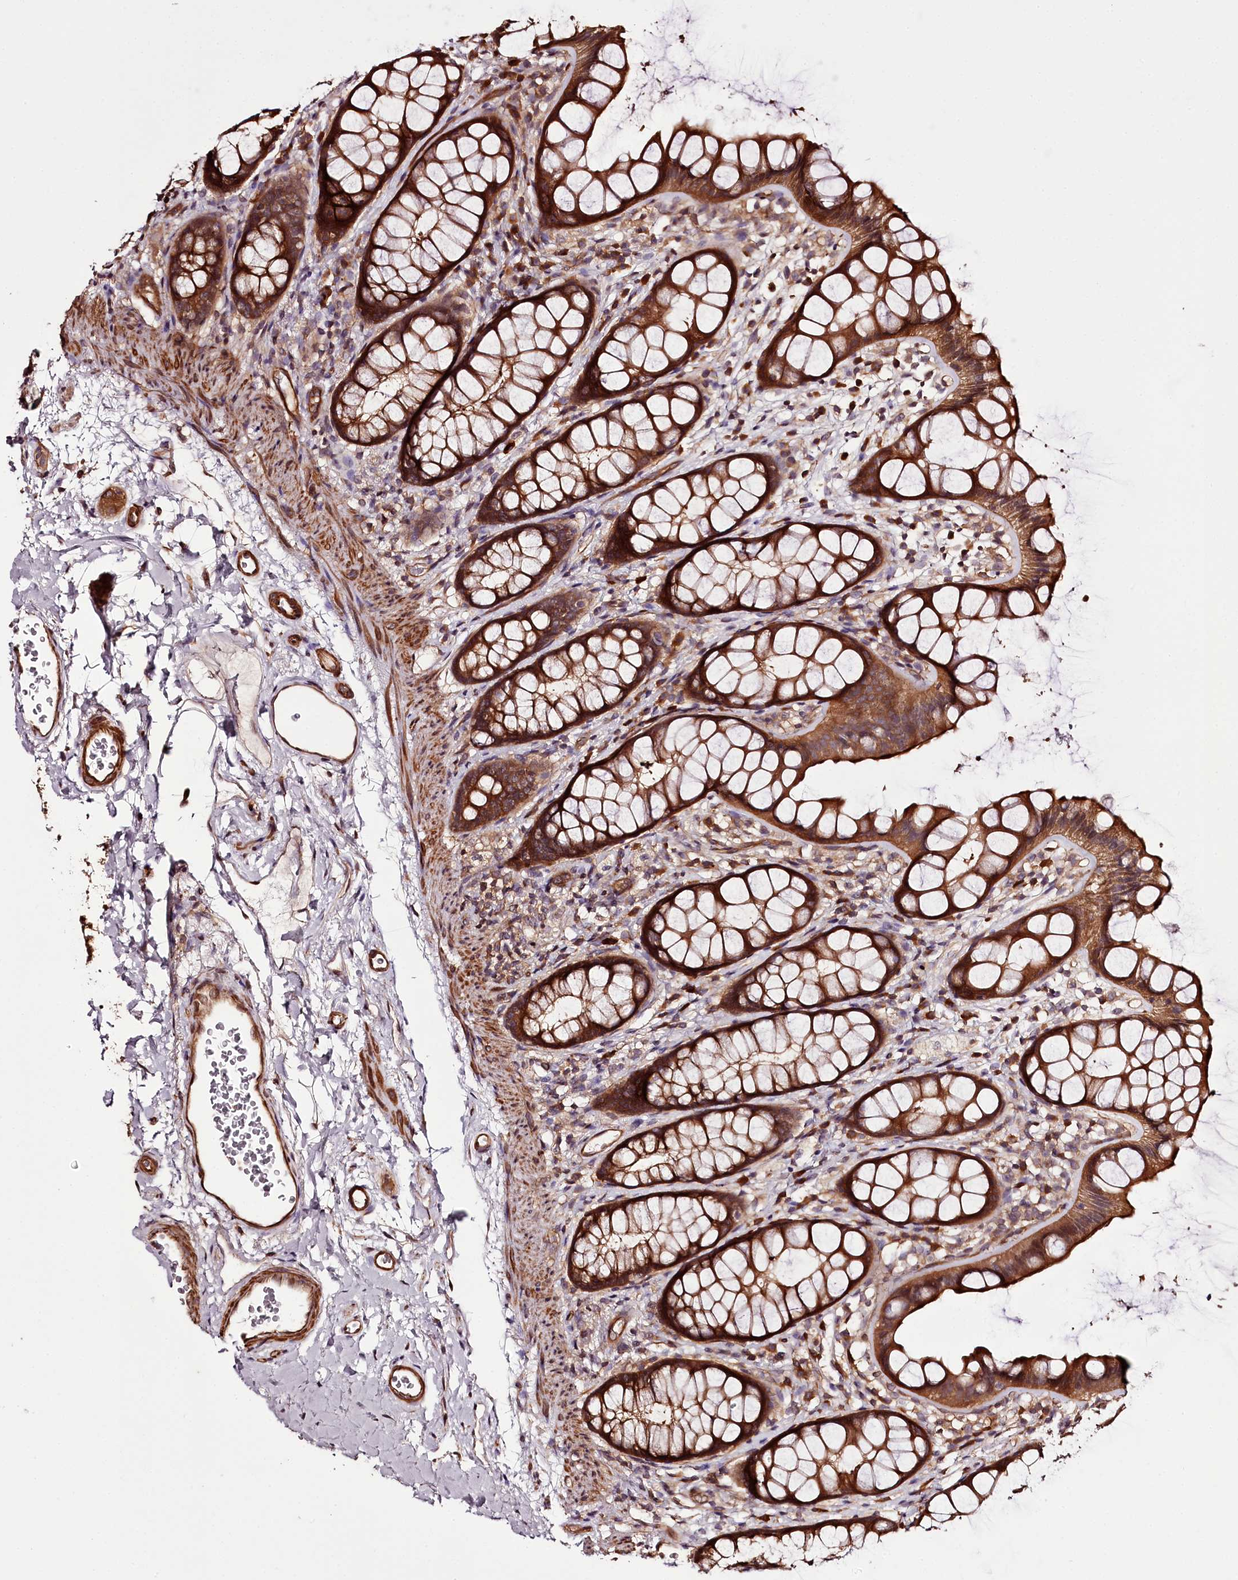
{"staining": {"intensity": "strong", "quantity": ">75%", "location": "cytoplasmic/membranous"}, "tissue": "rectum", "cell_type": "Glandular cells", "image_type": "normal", "snomed": [{"axis": "morphology", "description": "Normal tissue, NOS"}, {"axis": "topography", "description": "Rectum"}], "caption": "A brown stain labels strong cytoplasmic/membranous expression of a protein in glandular cells of unremarkable rectum. The staining was performed using DAB (3,3'-diaminobenzidine) to visualize the protein expression in brown, while the nuclei were stained in blue with hematoxylin (Magnification: 20x).", "gene": "TARS1", "patient": {"sex": "female", "age": 65}}